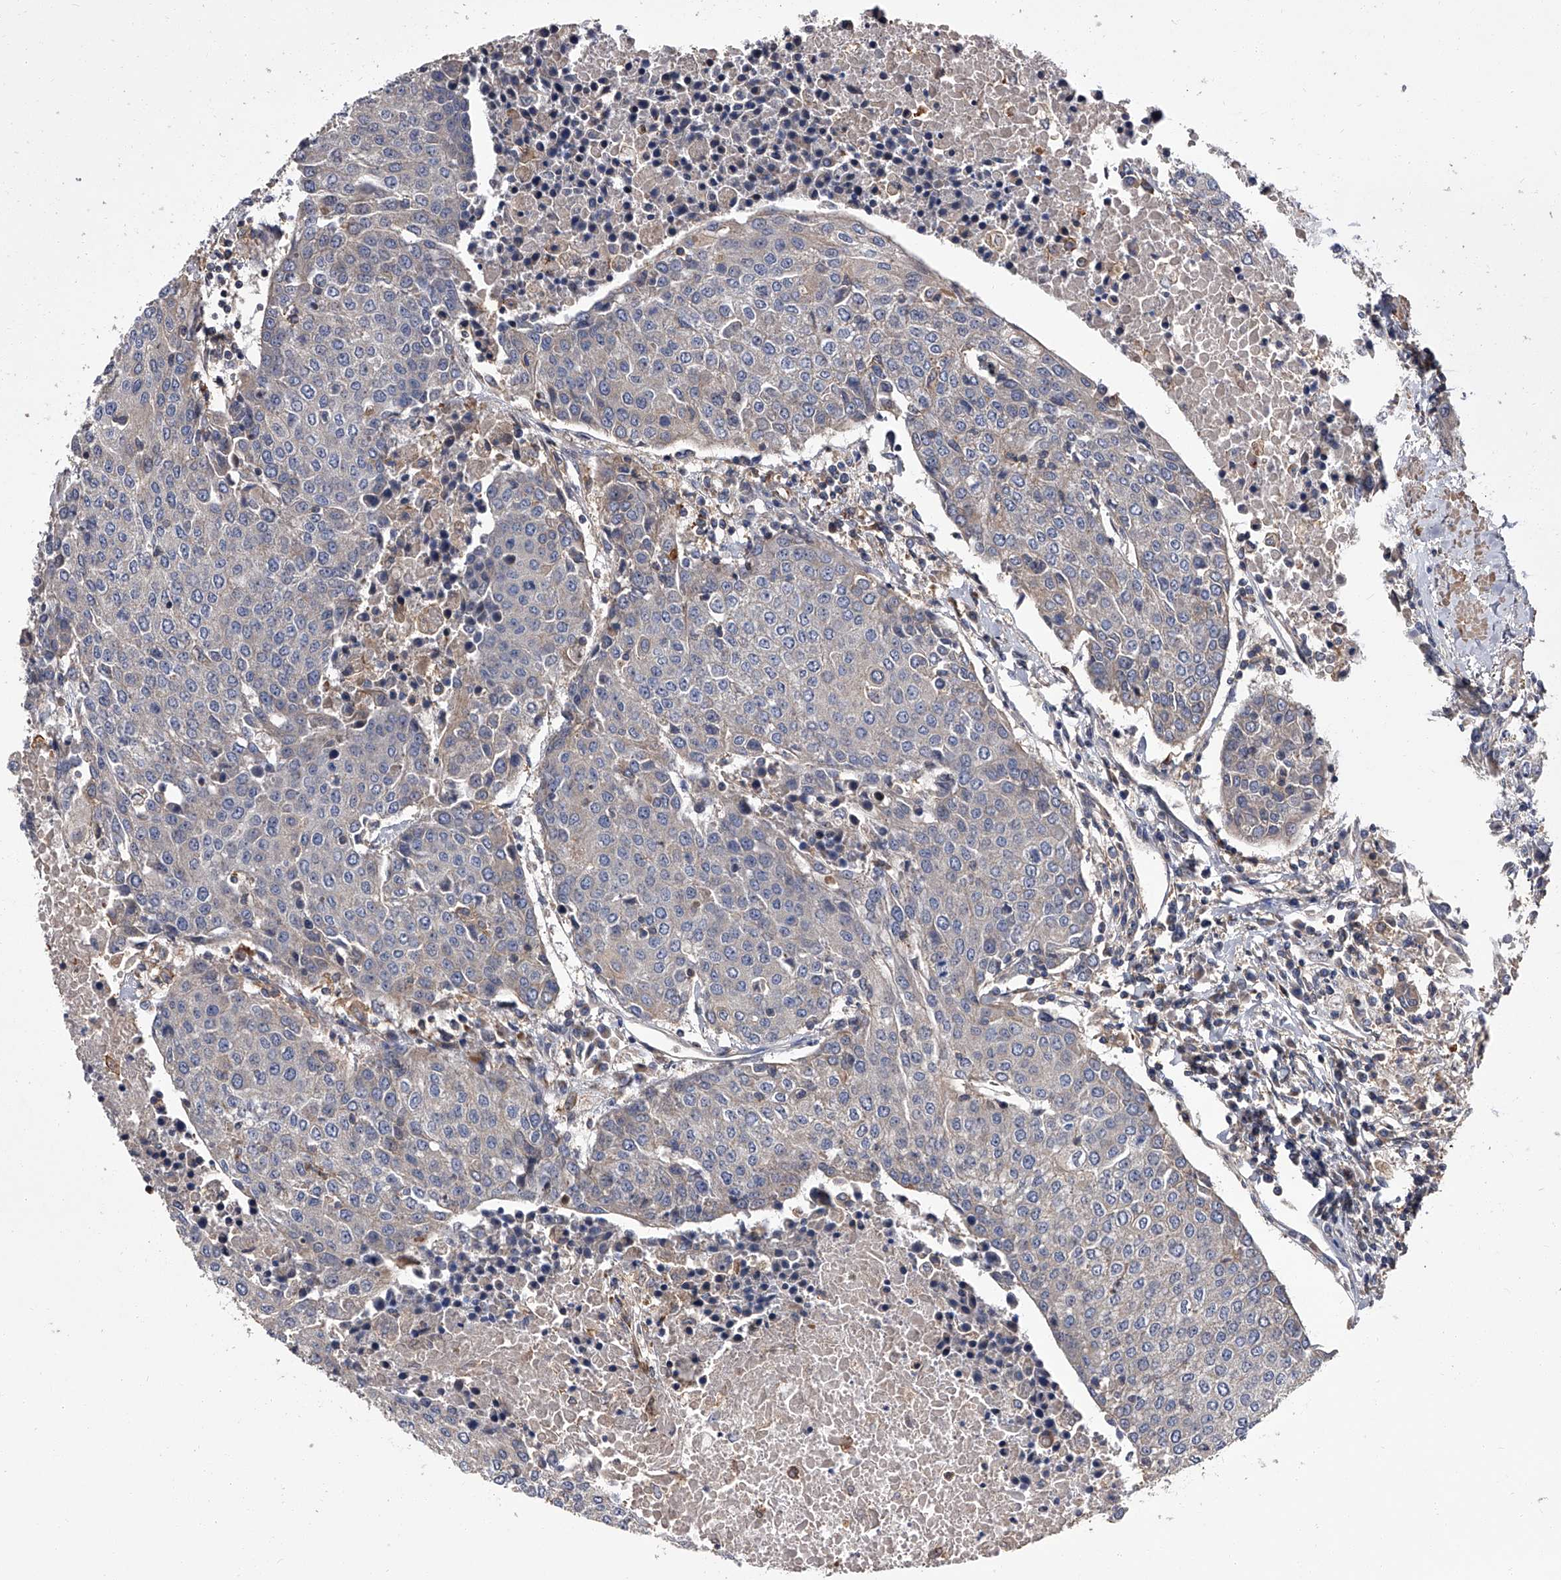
{"staining": {"intensity": "weak", "quantity": "<25%", "location": "cytoplasmic/membranous"}, "tissue": "urothelial cancer", "cell_type": "Tumor cells", "image_type": "cancer", "snomed": [{"axis": "morphology", "description": "Urothelial carcinoma, High grade"}, {"axis": "topography", "description": "Urinary bladder"}], "caption": "Human high-grade urothelial carcinoma stained for a protein using IHC displays no positivity in tumor cells.", "gene": "STK36", "patient": {"sex": "female", "age": 85}}